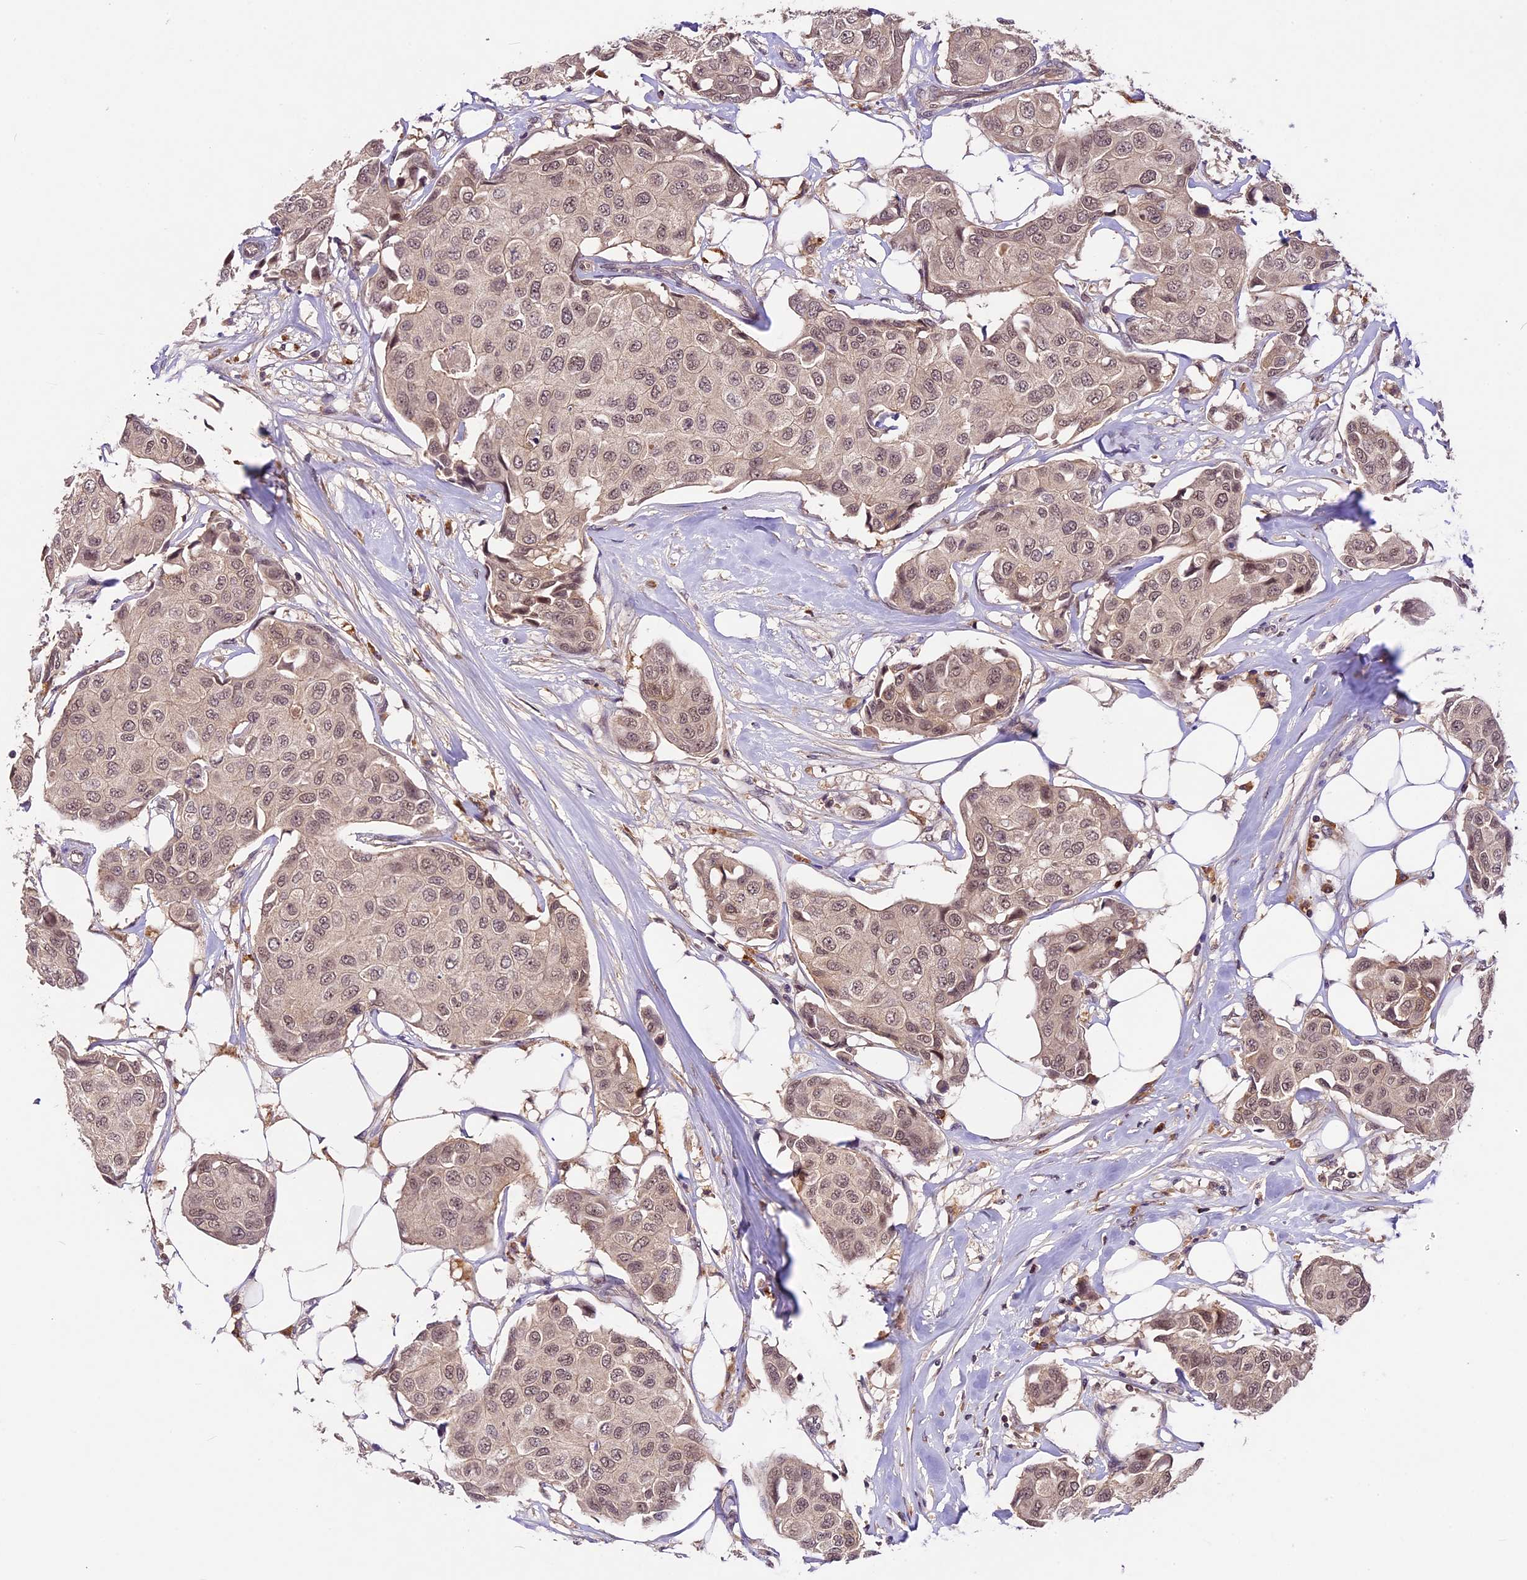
{"staining": {"intensity": "weak", "quantity": ">75%", "location": "nuclear"}, "tissue": "breast cancer", "cell_type": "Tumor cells", "image_type": "cancer", "snomed": [{"axis": "morphology", "description": "Duct carcinoma"}, {"axis": "topography", "description": "Breast"}], "caption": "Immunohistochemical staining of breast infiltrating ductal carcinoma shows weak nuclear protein staining in about >75% of tumor cells.", "gene": "ATP10A", "patient": {"sex": "female", "age": 80}}